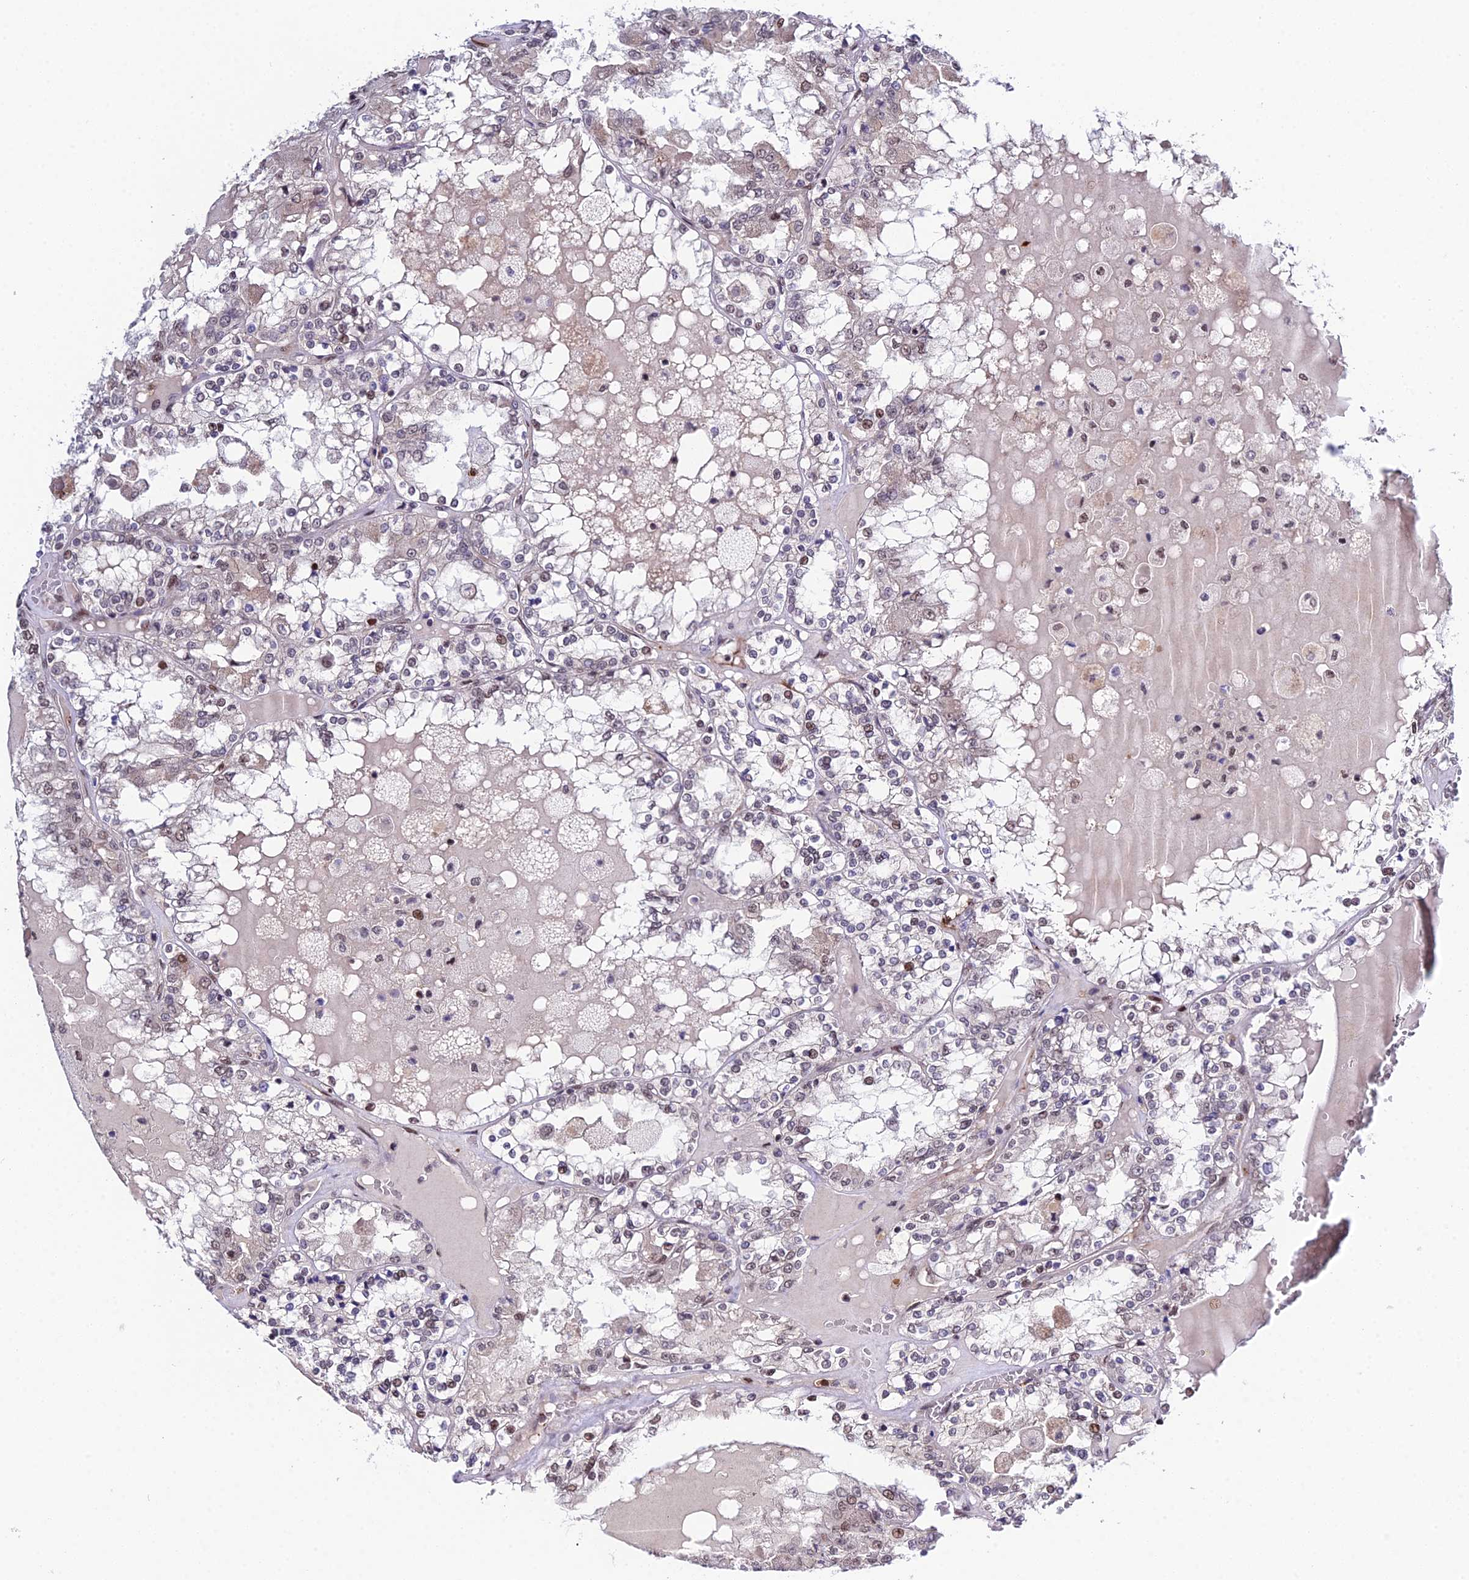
{"staining": {"intensity": "negative", "quantity": "none", "location": "none"}, "tissue": "renal cancer", "cell_type": "Tumor cells", "image_type": "cancer", "snomed": [{"axis": "morphology", "description": "Adenocarcinoma, NOS"}, {"axis": "topography", "description": "Kidney"}], "caption": "Tumor cells are negative for brown protein staining in adenocarcinoma (renal).", "gene": "SYT15", "patient": {"sex": "female", "age": 56}}